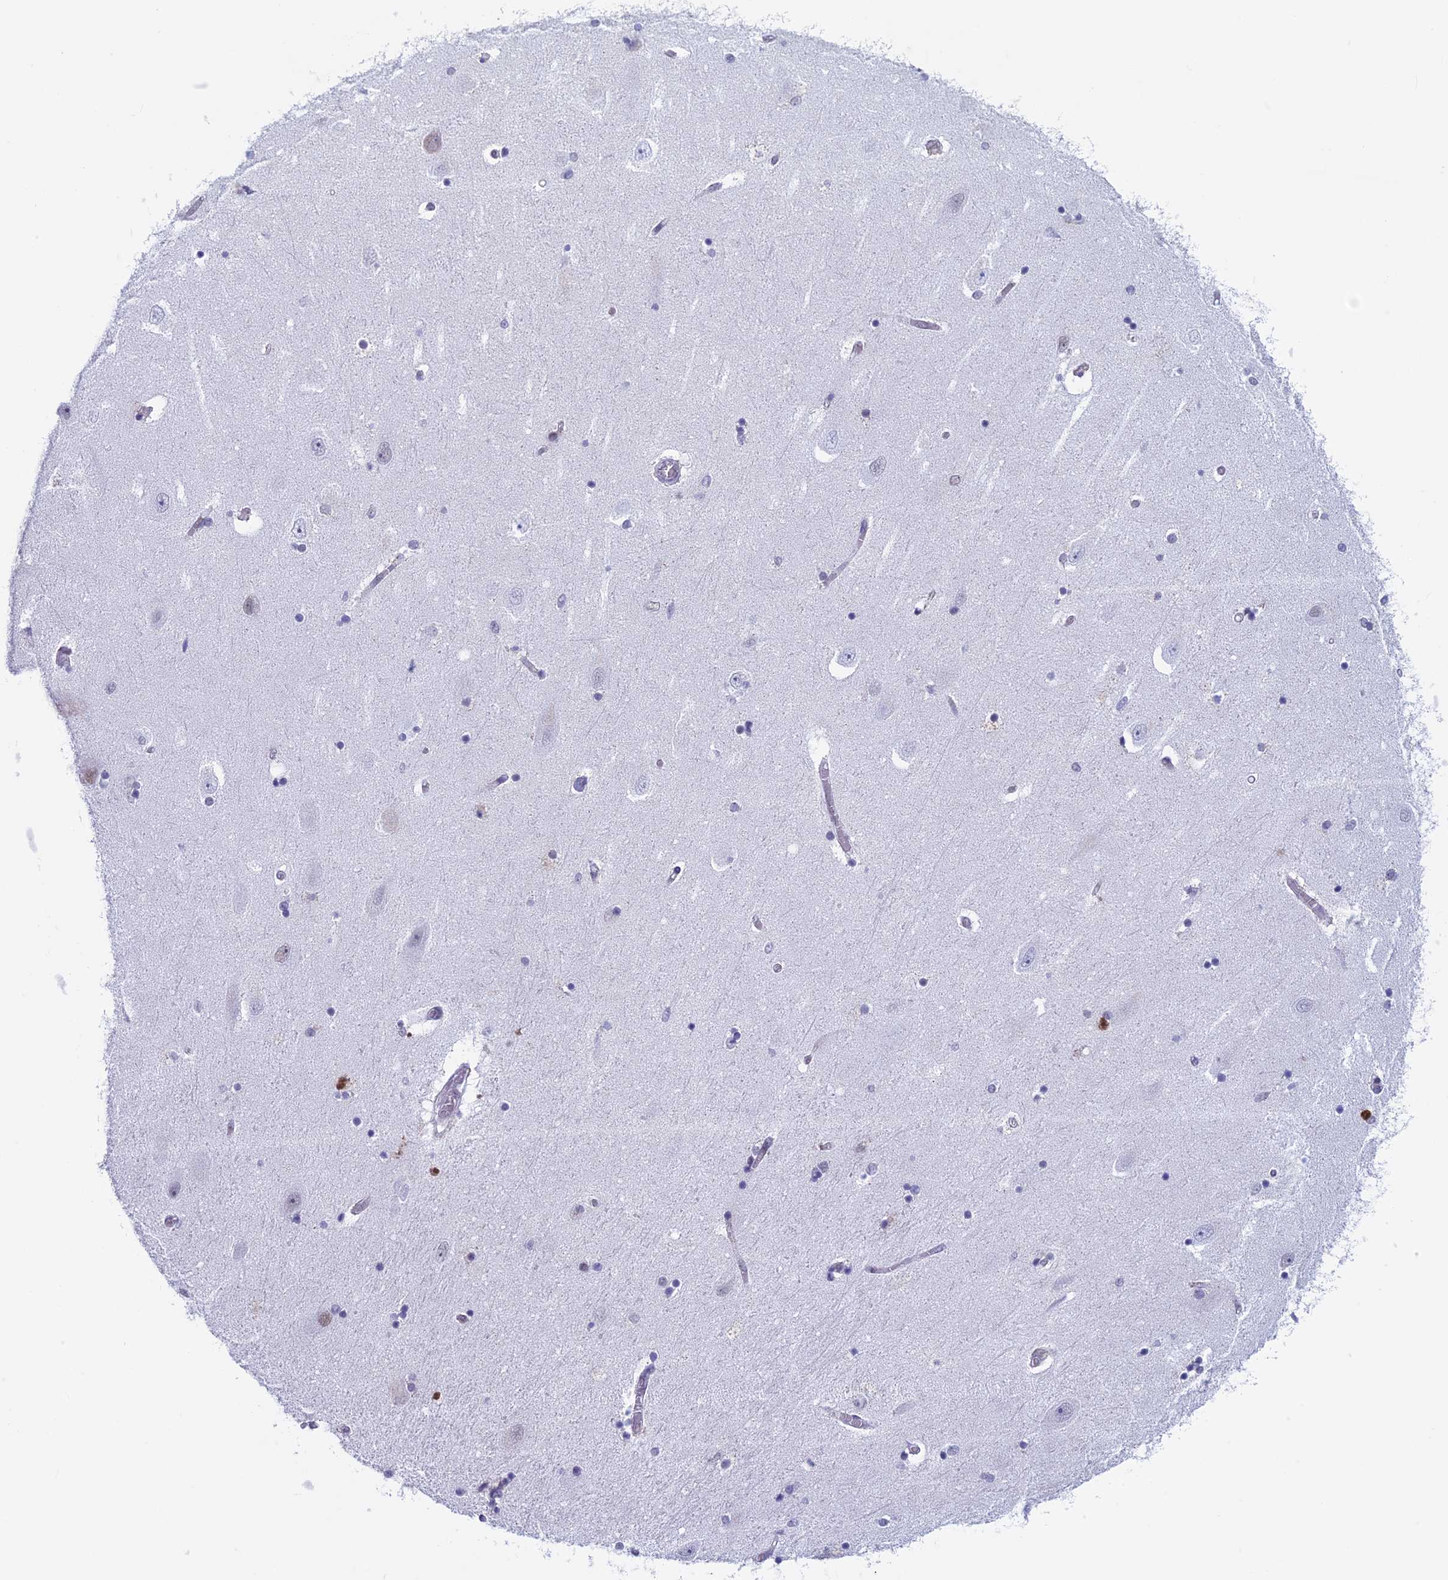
{"staining": {"intensity": "weak", "quantity": "<25%", "location": "nuclear"}, "tissue": "hippocampus", "cell_type": "Glial cells", "image_type": "normal", "snomed": [{"axis": "morphology", "description": "Normal tissue, NOS"}, {"axis": "topography", "description": "Hippocampus"}], "caption": "This micrograph is of normal hippocampus stained with immunohistochemistry to label a protein in brown with the nuclei are counter-stained blue. There is no positivity in glial cells.", "gene": "ASH2L", "patient": {"sex": "female", "age": 54}}